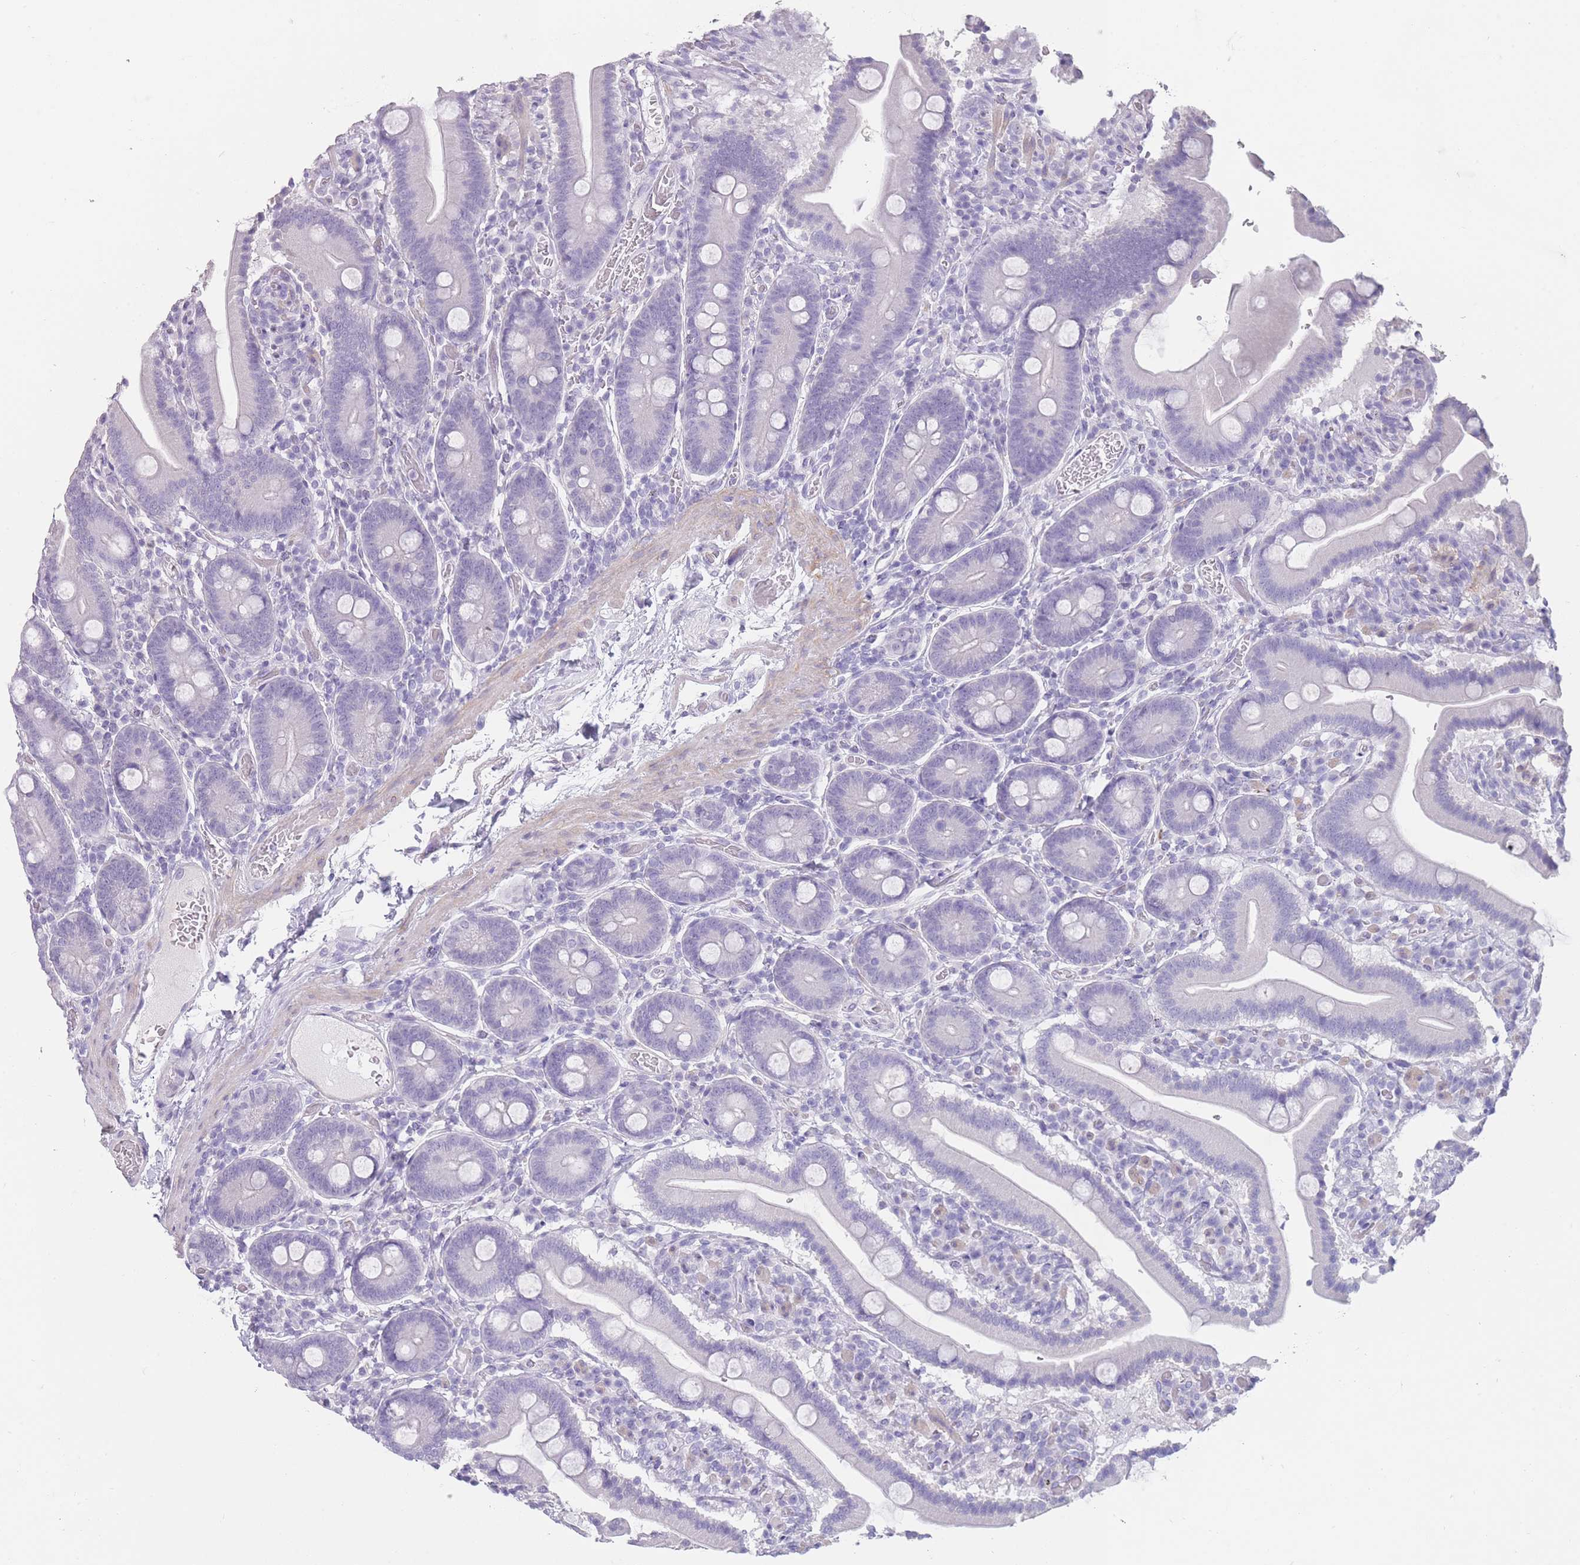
{"staining": {"intensity": "negative", "quantity": "none", "location": "none"}, "tissue": "duodenum", "cell_type": "Glandular cells", "image_type": "normal", "snomed": [{"axis": "morphology", "description": "Normal tissue, NOS"}, {"axis": "topography", "description": "Duodenum"}], "caption": "This is a micrograph of immunohistochemistry (IHC) staining of benign duodenum, which shows no positivity in glandular cells.", "gene": "RHBG", "patient": {"sex": "male", "age": 55}}